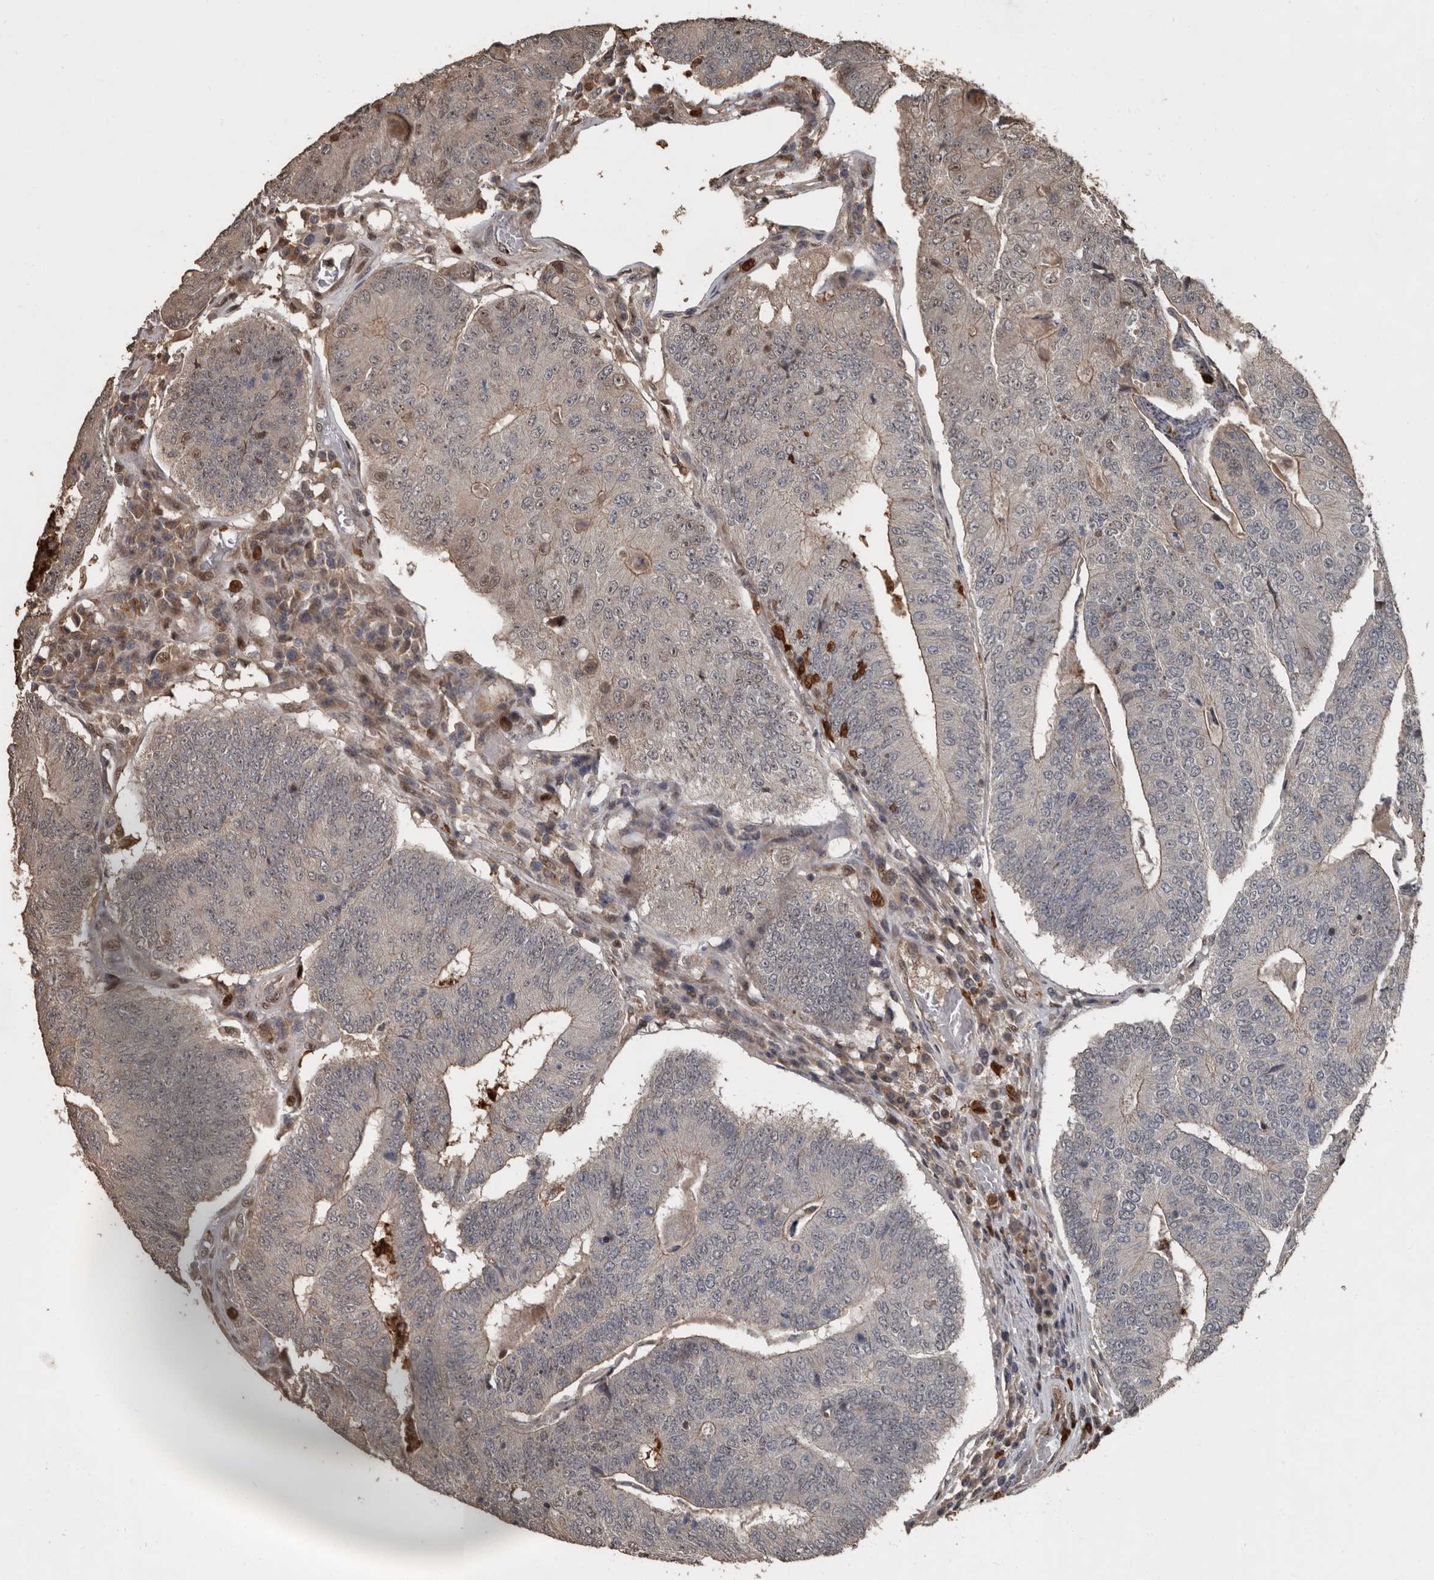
{"staining": {"intensity": "weak", "quantity": "25%-75%", "location": "cytoplasmic/membranous,nuclear"}, "tissue": "colorectal cancer", "cell_type": "Tumor cells", "image_type": "cancer", "snomed": [{"axis": "morphology", "description": "Adenocarcinoma, NOS"}, {"axis": "topography", "description": "Colon"}], "caption": "Immunohistochemistry of colorectal cancer reveals low levels of weak cytoplasmic/membranous and nuclear staining in approximately 25%-75% of tumor cells.", "gene": "FSBP", "patient": {"sex": "female", "age": 67}}